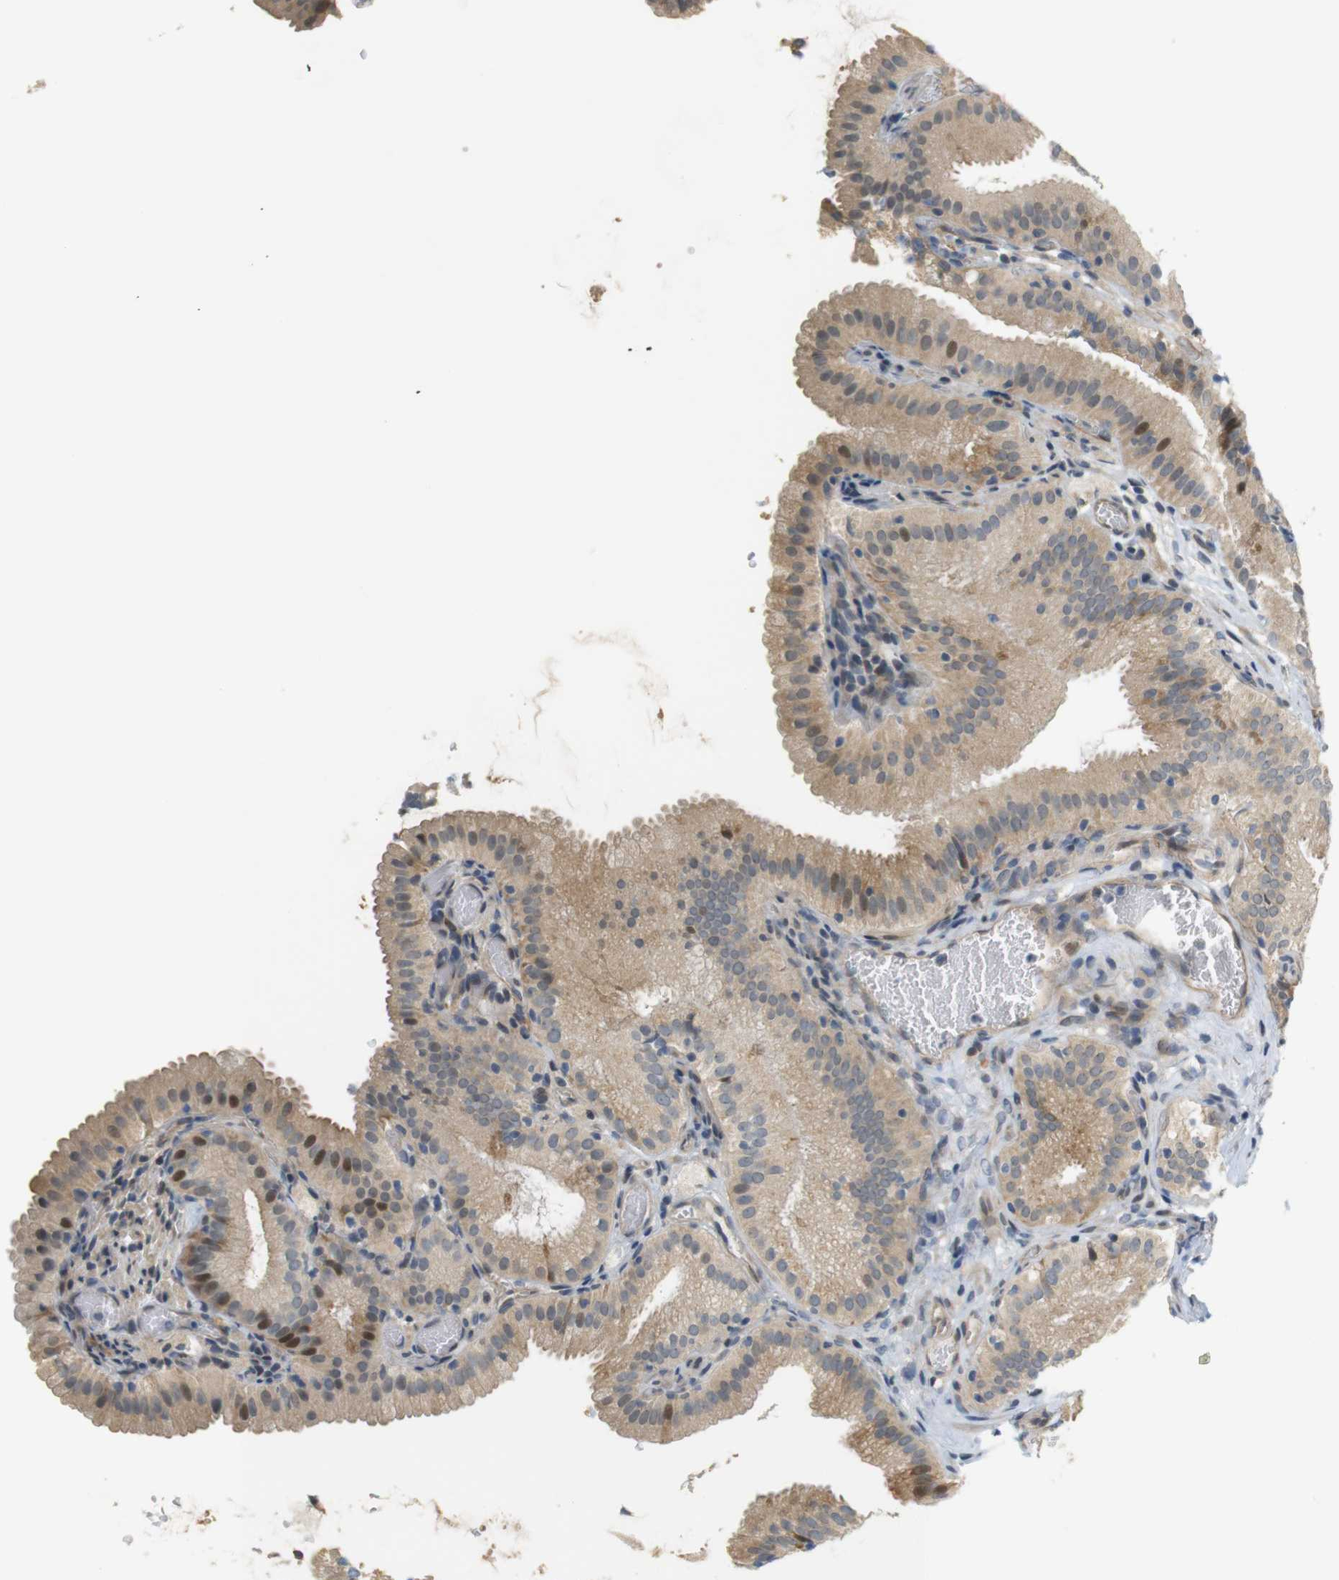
{"staining": {"intensity": "moderate", "quantity": ">75%", "location": "cytoplasmic/membranous,nuclear"}, "tissue": "gallbladder", "cell_type": "Glandular cells", "image_type": "normal", "snomed": [{"axis": "morphology", "description": "Normal tissue, NOS"}, {"axis": "topography", "description": "Gallbladder"}], "caption": "Immunohistochemistry staining of benign gallbladder, which shows medium levels of moderate cytoplasmic/membranous,nuclear expression in about >75% of glandular cells indicating moderate cytoplasmic/membranous,nuclear protein positivity. The staining was performed using DAB (brown) for protein detection and nuclei were counterstained in hematoxylin (blue).", "gene": "TSPAN9", "patient": {"sex": "male", "age": 54}}